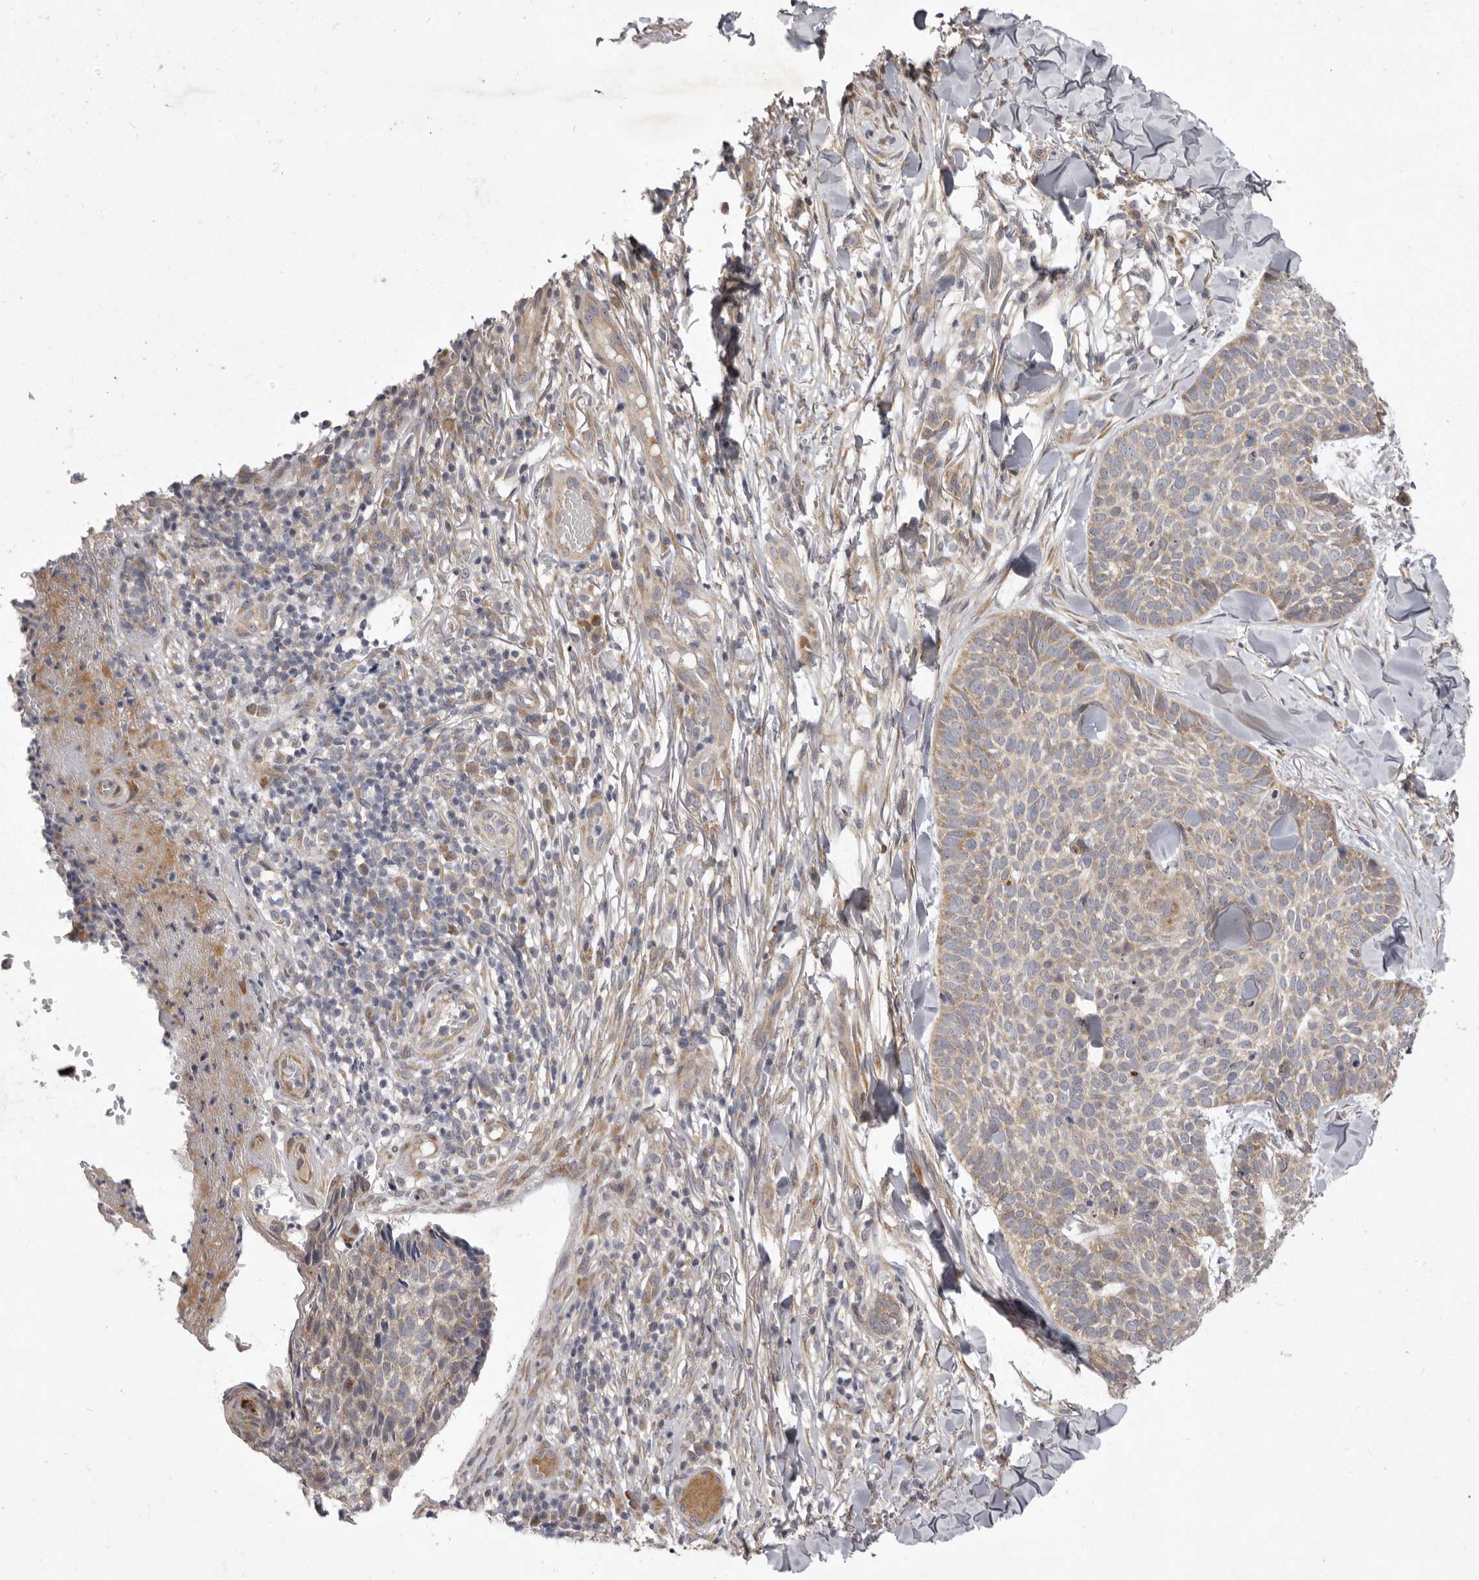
{"staining": {"intensity": "weak", "quantity": "25%-75%", "location": "cytoplasmic/membranous"}, "tissue": "skin cancer", "cell_type": "Tumor cells", "image_type": "cancer", "snomed": [{"axis": "morphology", "description": "Normal tissue, NOS"}, {"axis": "morphology", "description": "Basal cell carcinoma"}, {"axis": "topography", "description": "Skin"}], "caption": "Protein expression by IHC reveals weak cytoplasmic/membranous positivity in about 25%-75% of tumor cells in skin cancer.", "gene": "TBC1D8B", "patient": {"sex": "male", "age": 67}}